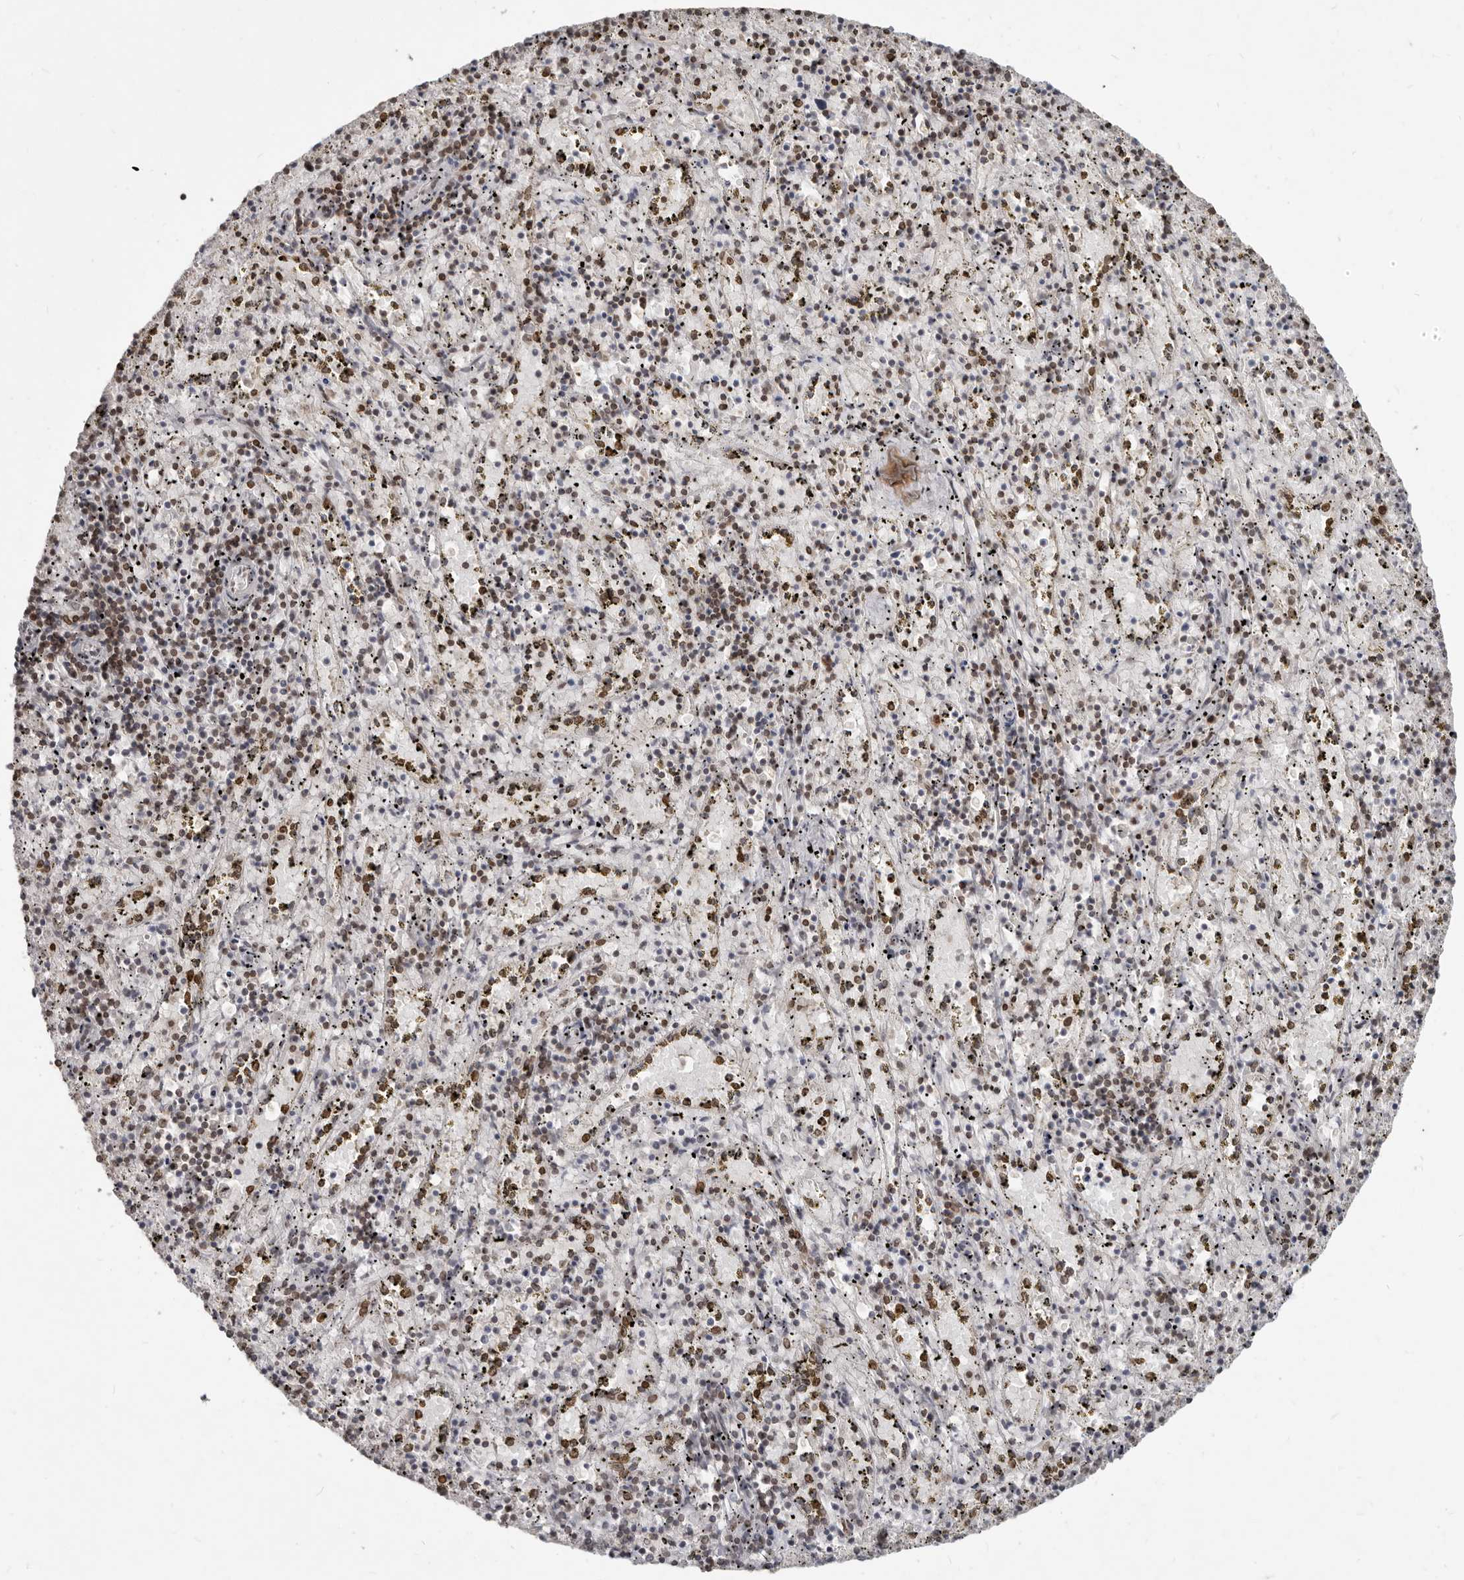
{"staining": {"intensity": "weak", "quantity": "25%-75%", "location": "cytoplasmic/membranous,nuclear"}, "tissue": "spleen", "cell_type": "Cells in red pulp", "image_type": "normal", "snomed": [{"axis": "morphology", "description": "Normal tissue, NOS"}, {"axis": "topography", "description": "Spleen"}], "caption": "This photomicrograph displays immunohistochemistry staining of benign human spleen, with low weak cytoplasmic/membranous,nuclear expression in approximately 25%-75% of cells in red pulp.", "gene": "NUP153", "patient": {"sex": "male", "age": 11}}